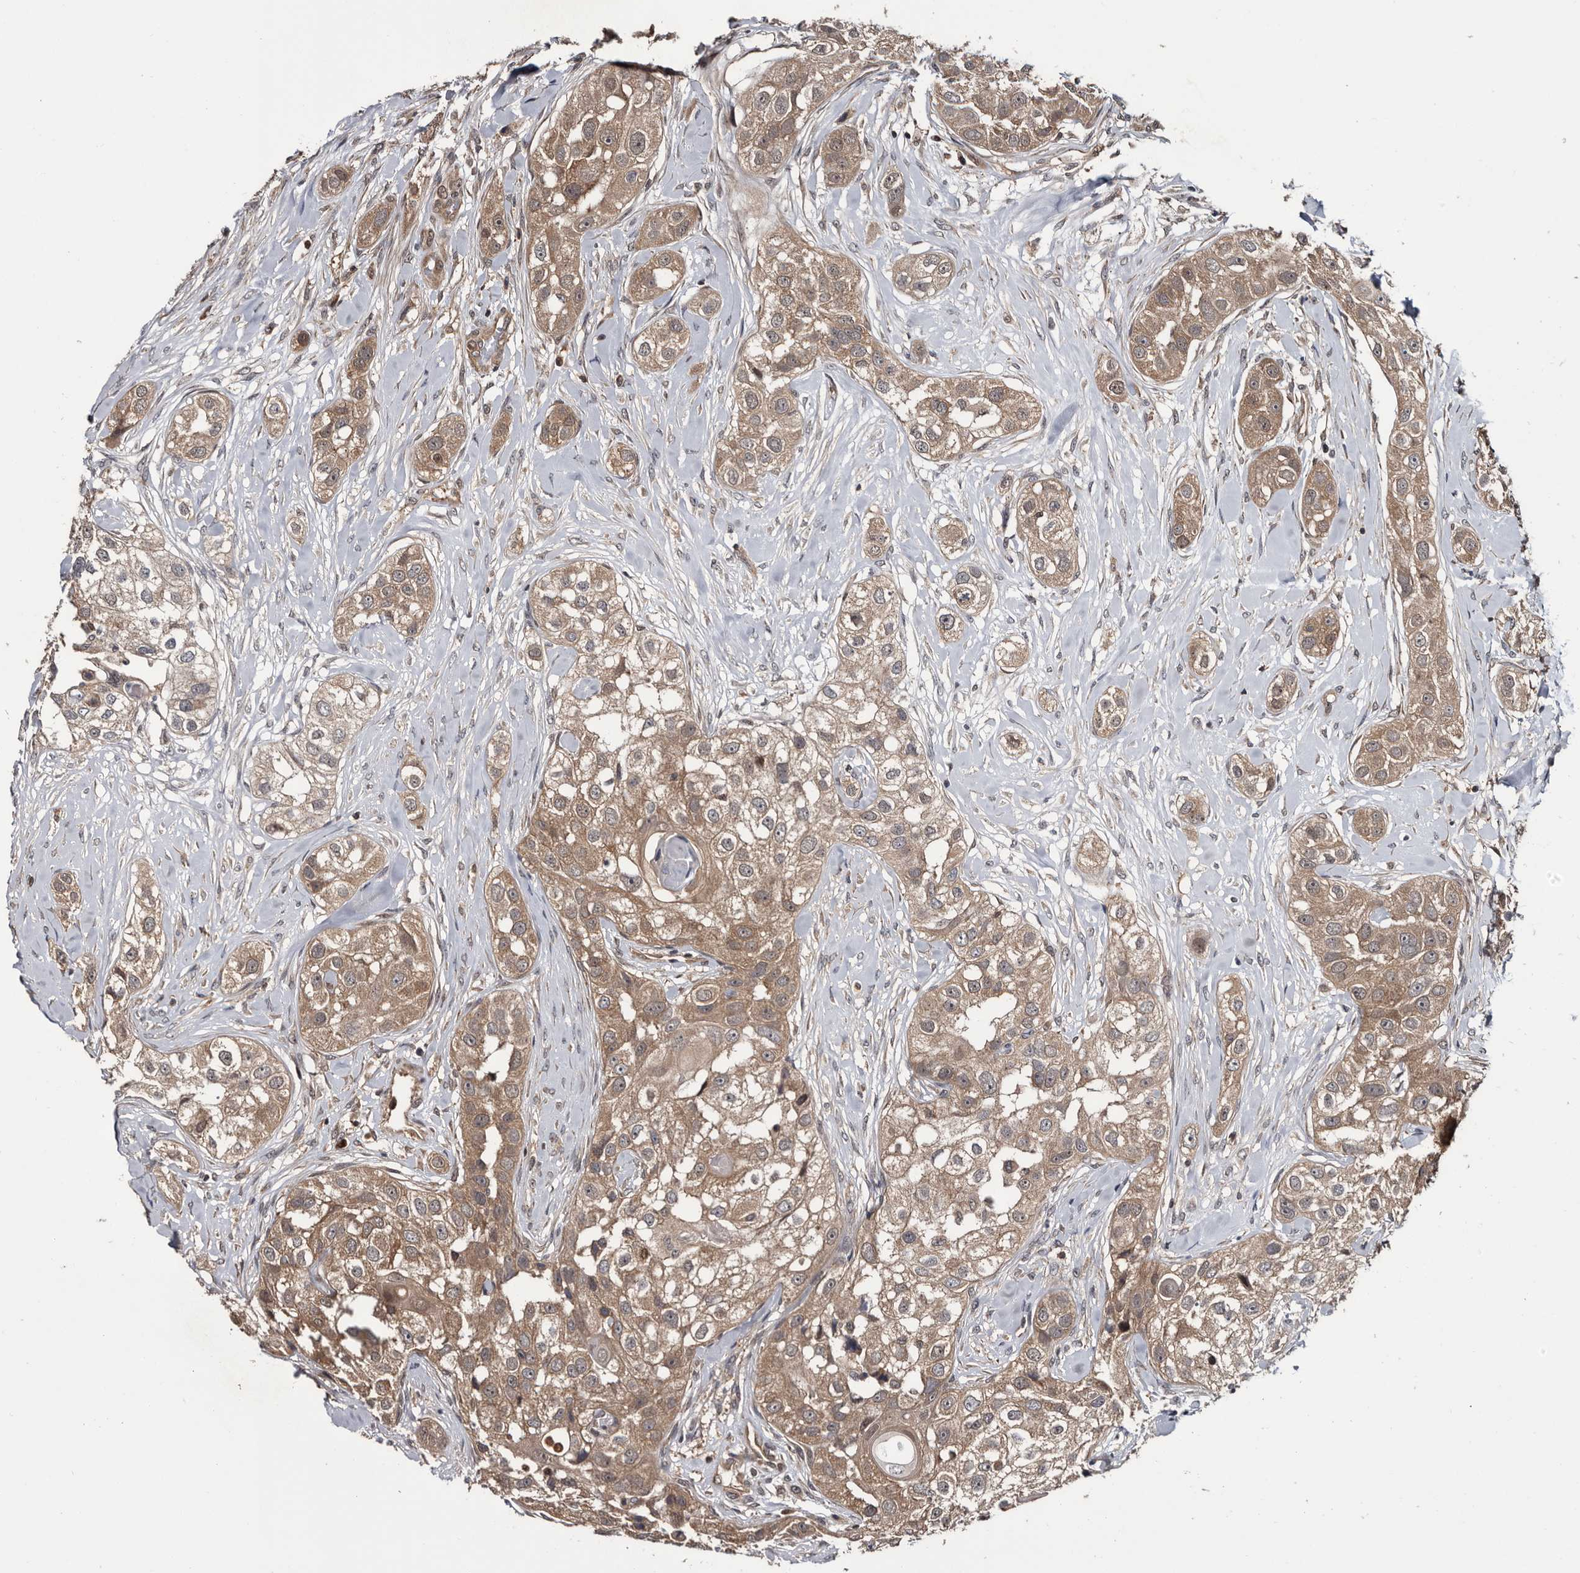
{"staining": {"intensity": "moderate", "quantity": ">75%", "location": "cytoplasmic/membranous"}, "tissue": "head and neck cancer", "cell_type": "Tumor cells", "image_type": "cancer", "snomed": [{"axis": "morphology", "description": "Normal tissue, NOS"}, {"axis": "morphology", "description": "Squamous cell carcinoma, NOS"}, {"axis": "topography", "description": "Skeletal muscle"}, {"axis": "topography", "description": "Head-Neck"}], "caption": "This image reveals head and neck cancer (squamous cell carcinoma) stained with immunohistochemistry (IHC) to label a protein in brown. The cytoplasmic/membranous of tumor cells show moderate positivity for the protein. Nuclei are counter-stained blue.", "gene": "TTI2", "patient": {"sex": "male", "age": 51}}